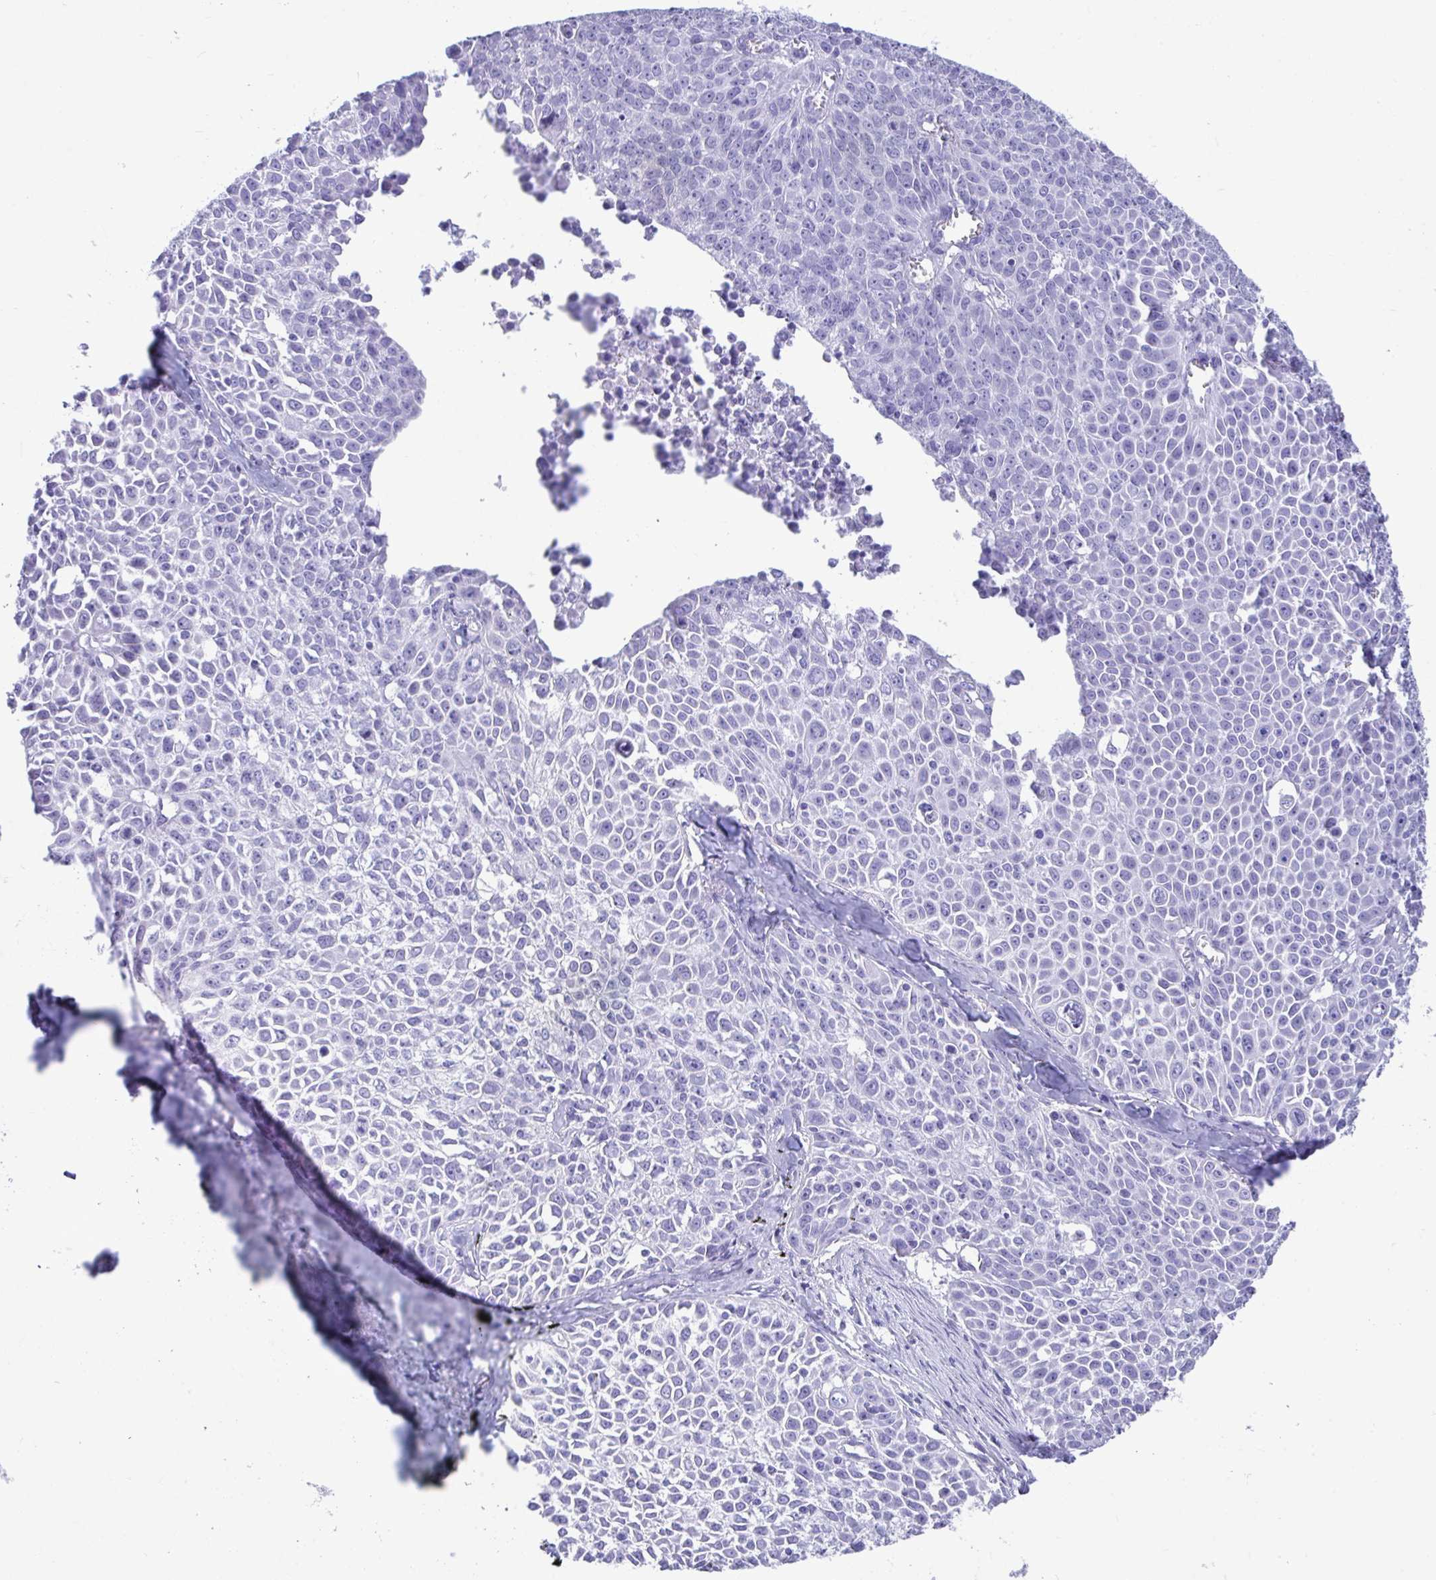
{"staining": {"intensity": "negative", "quantity": "none", "location": "none"}, "tissue": "lung cancer", "cell_type": "Tumor cells", "image_type": "cancer", "snomed": [{"axis": "morphology", "description": "Squamous cell carcinoma, NOS"}, {"axis": "morphology", "description": "Squamous cell carcinoma, metastatic, NOS"}, {"axis": "topography", "description": "Lymph node"}, {"axis": "topography", "description": "Lung"}], "caption": "DAB (3,3'-diaminobenzidine) immunohistochemical staining of human lung cancer exhibits no significant positivity in tumor cells.", "gene": "SMIM9", "patient": {"sex": "female", "age": 62}}